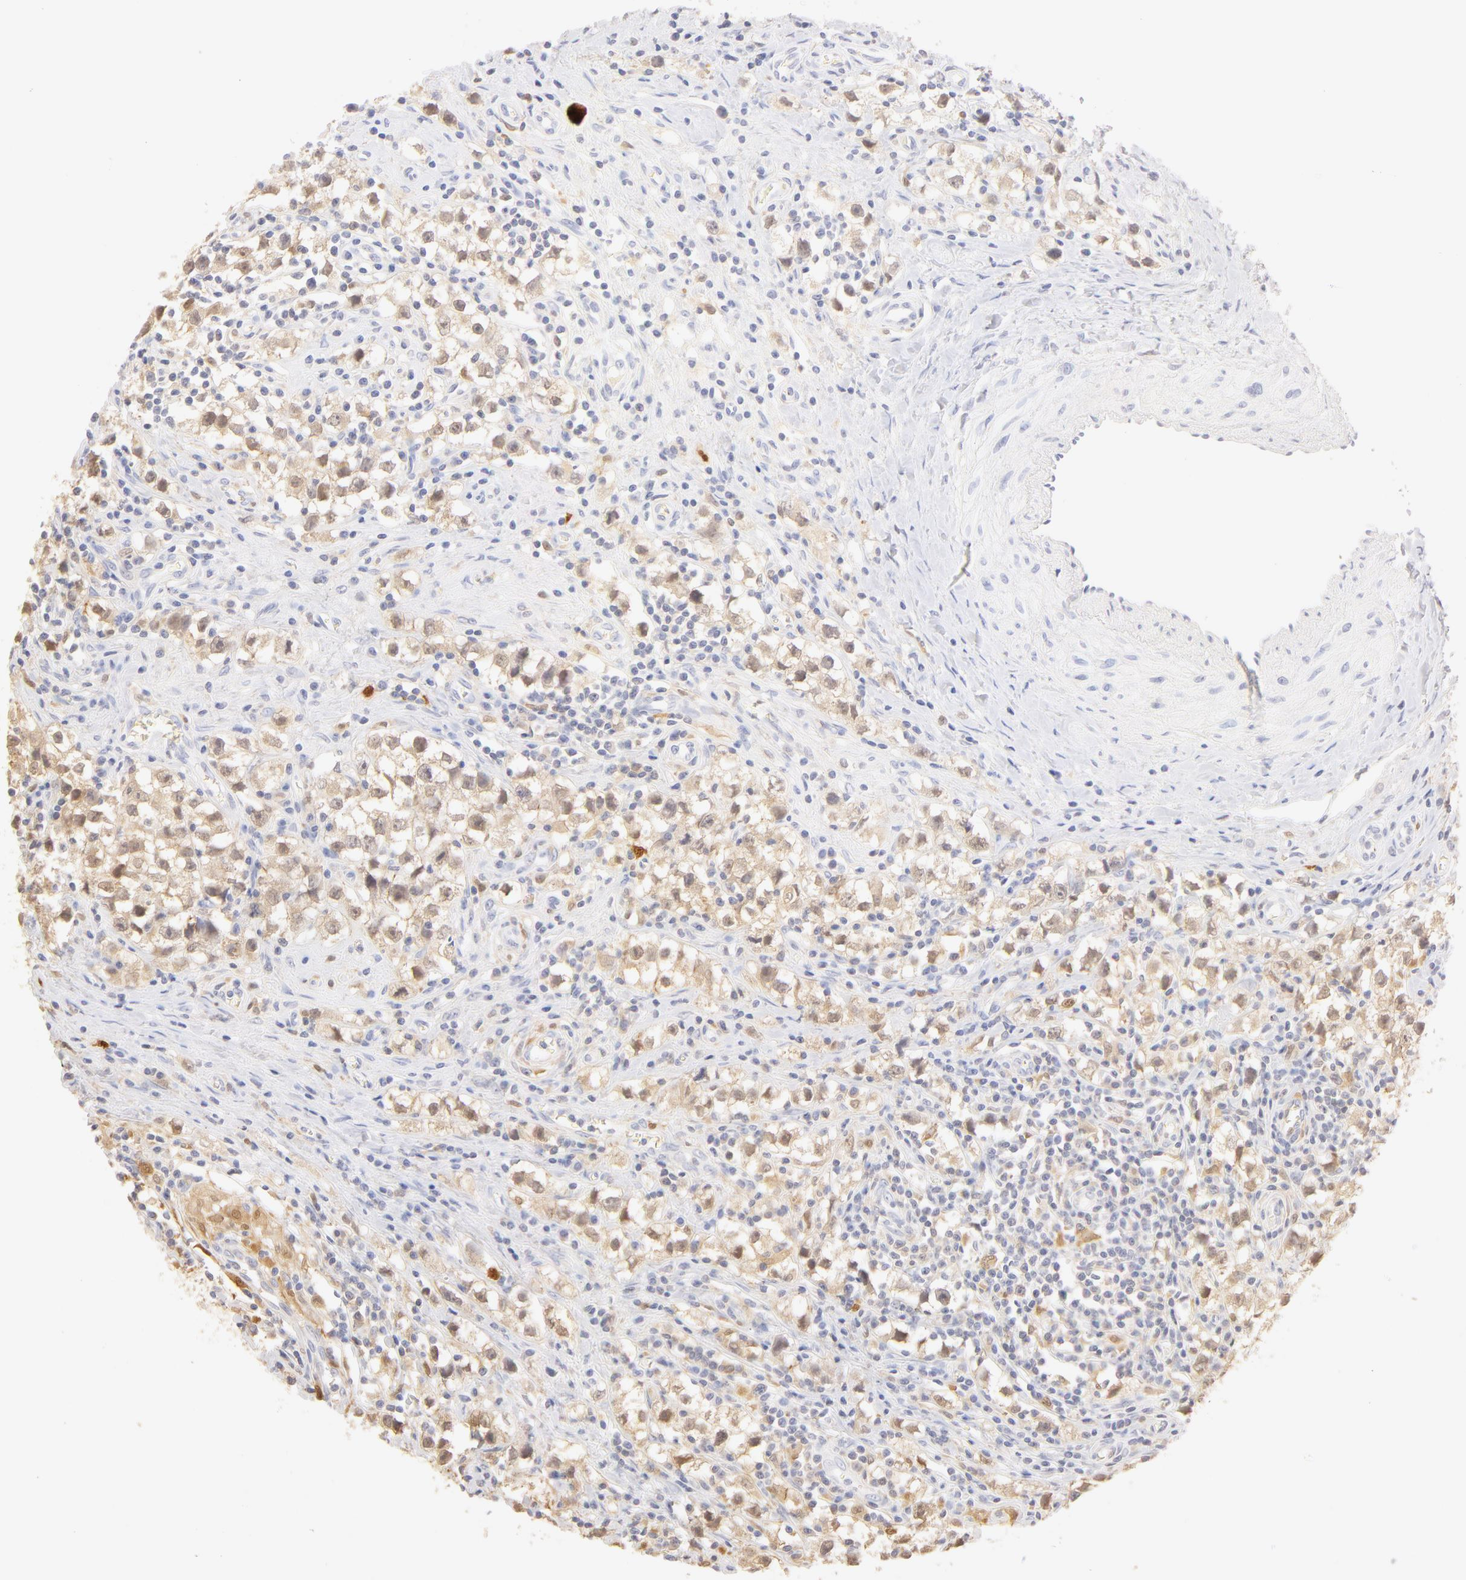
{"staining": {"intensity": "weak", "quantity": "<25%", "location": "nuclear"}, "tissue": "testis cancer", "cell_type": "Tumor cells", "image_type": "cancer", "snomed": [{"axis": "morphology", "description": "Seminoma, NOS"}, {"axis": "topography", "description": "Testis"}], "caption": "The image exhibits no staining of tumor cells in seminoma (testis).", "gene": "CA2", "patient": {"sex": "male", "age": 35}}